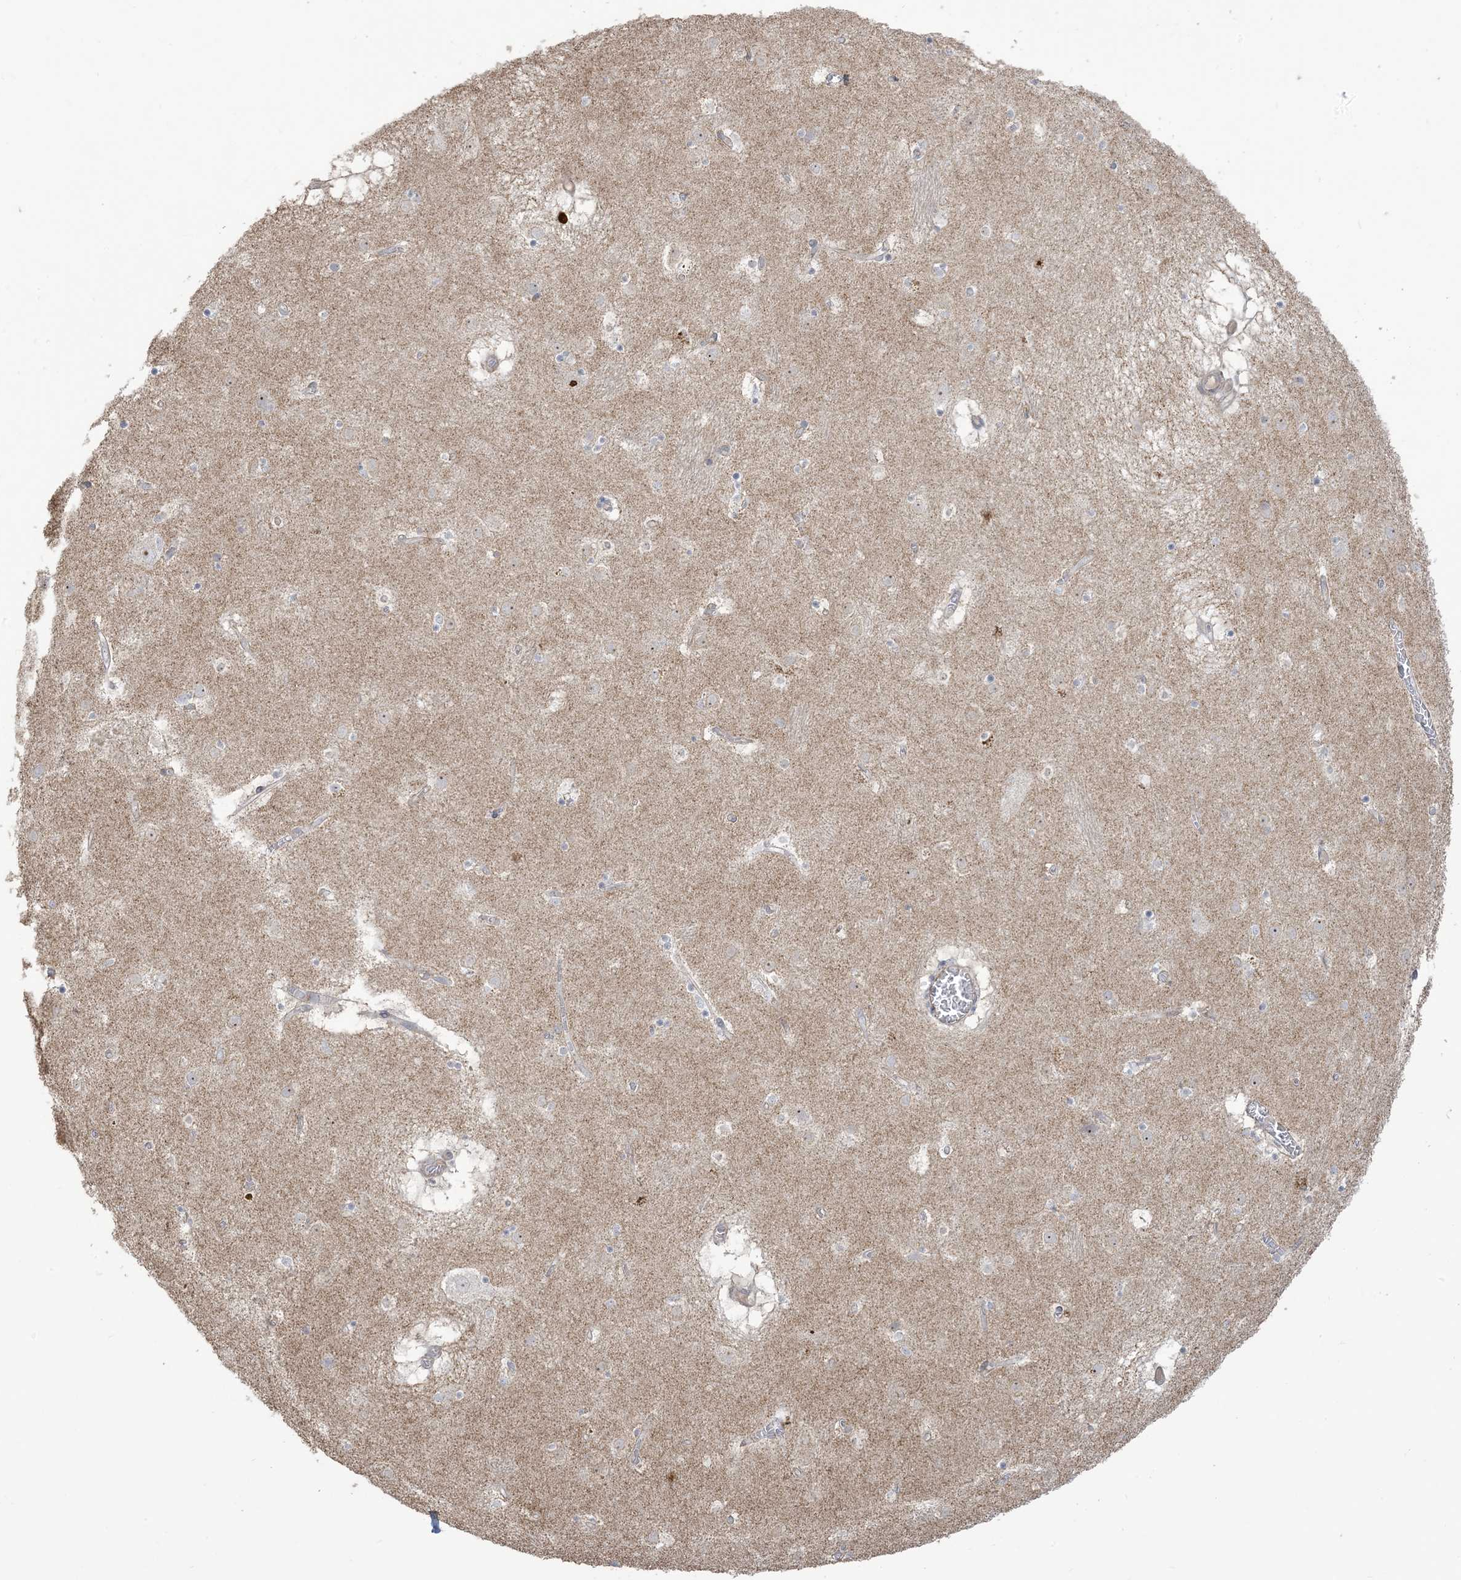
{"staining": {"intensity": "negative", "quantity": "none", "location": "none"}, "tissue": "caudate", "cell_type": "Glial cells", "image_type": "normal", "snomed": [{"axis": "morphology", "description": "Normal tissue, NOS"}, {"axis": "topography", "description": "Lateral ventricle wall"}], "caption": "Histopathology image shows no protein expression in glial cells of benign caudate.", "gene": "KLHL18", "patient": {"sex": "male", "age": 70}}